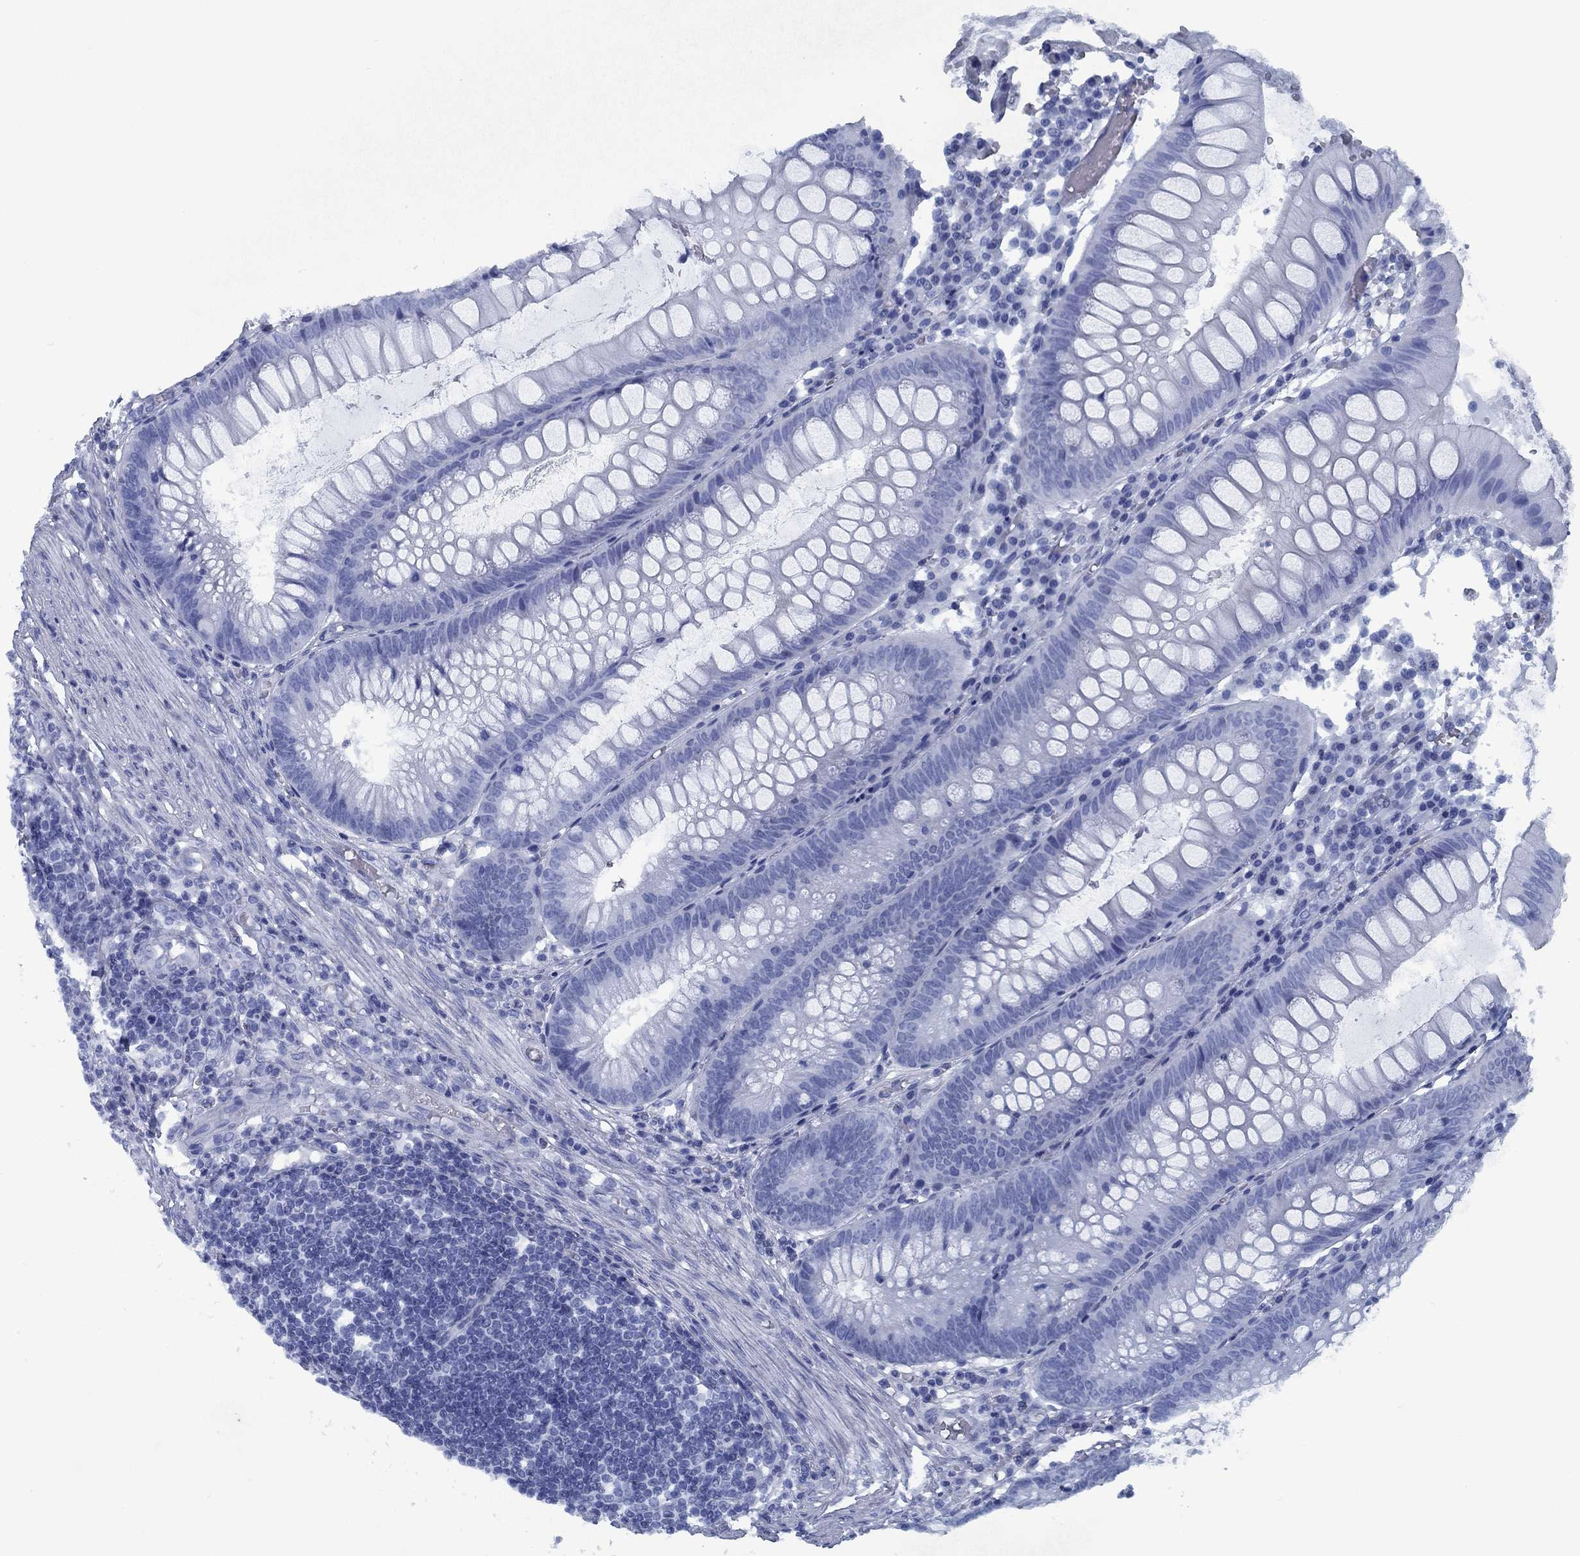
{"staining": {"intensity": "negative", "quantity": "none", "location": "none"}, "tissue": "appendix", "cell_type": "Glandular cells", "image_type": "normal", "snomed": [{"axis": "morphology", "description": "Normal tissue, NOS"}, {"axis": "morphology", "description": "Inflammation, NOS"}, {"axis": "topography", "description": "Appendix"}], "caption": "The histopathology image displays no staining of glandular cells in unremarkable appendix.", "gene": "PNMA8A", "patient": {"sex": "male", "age": 16}}